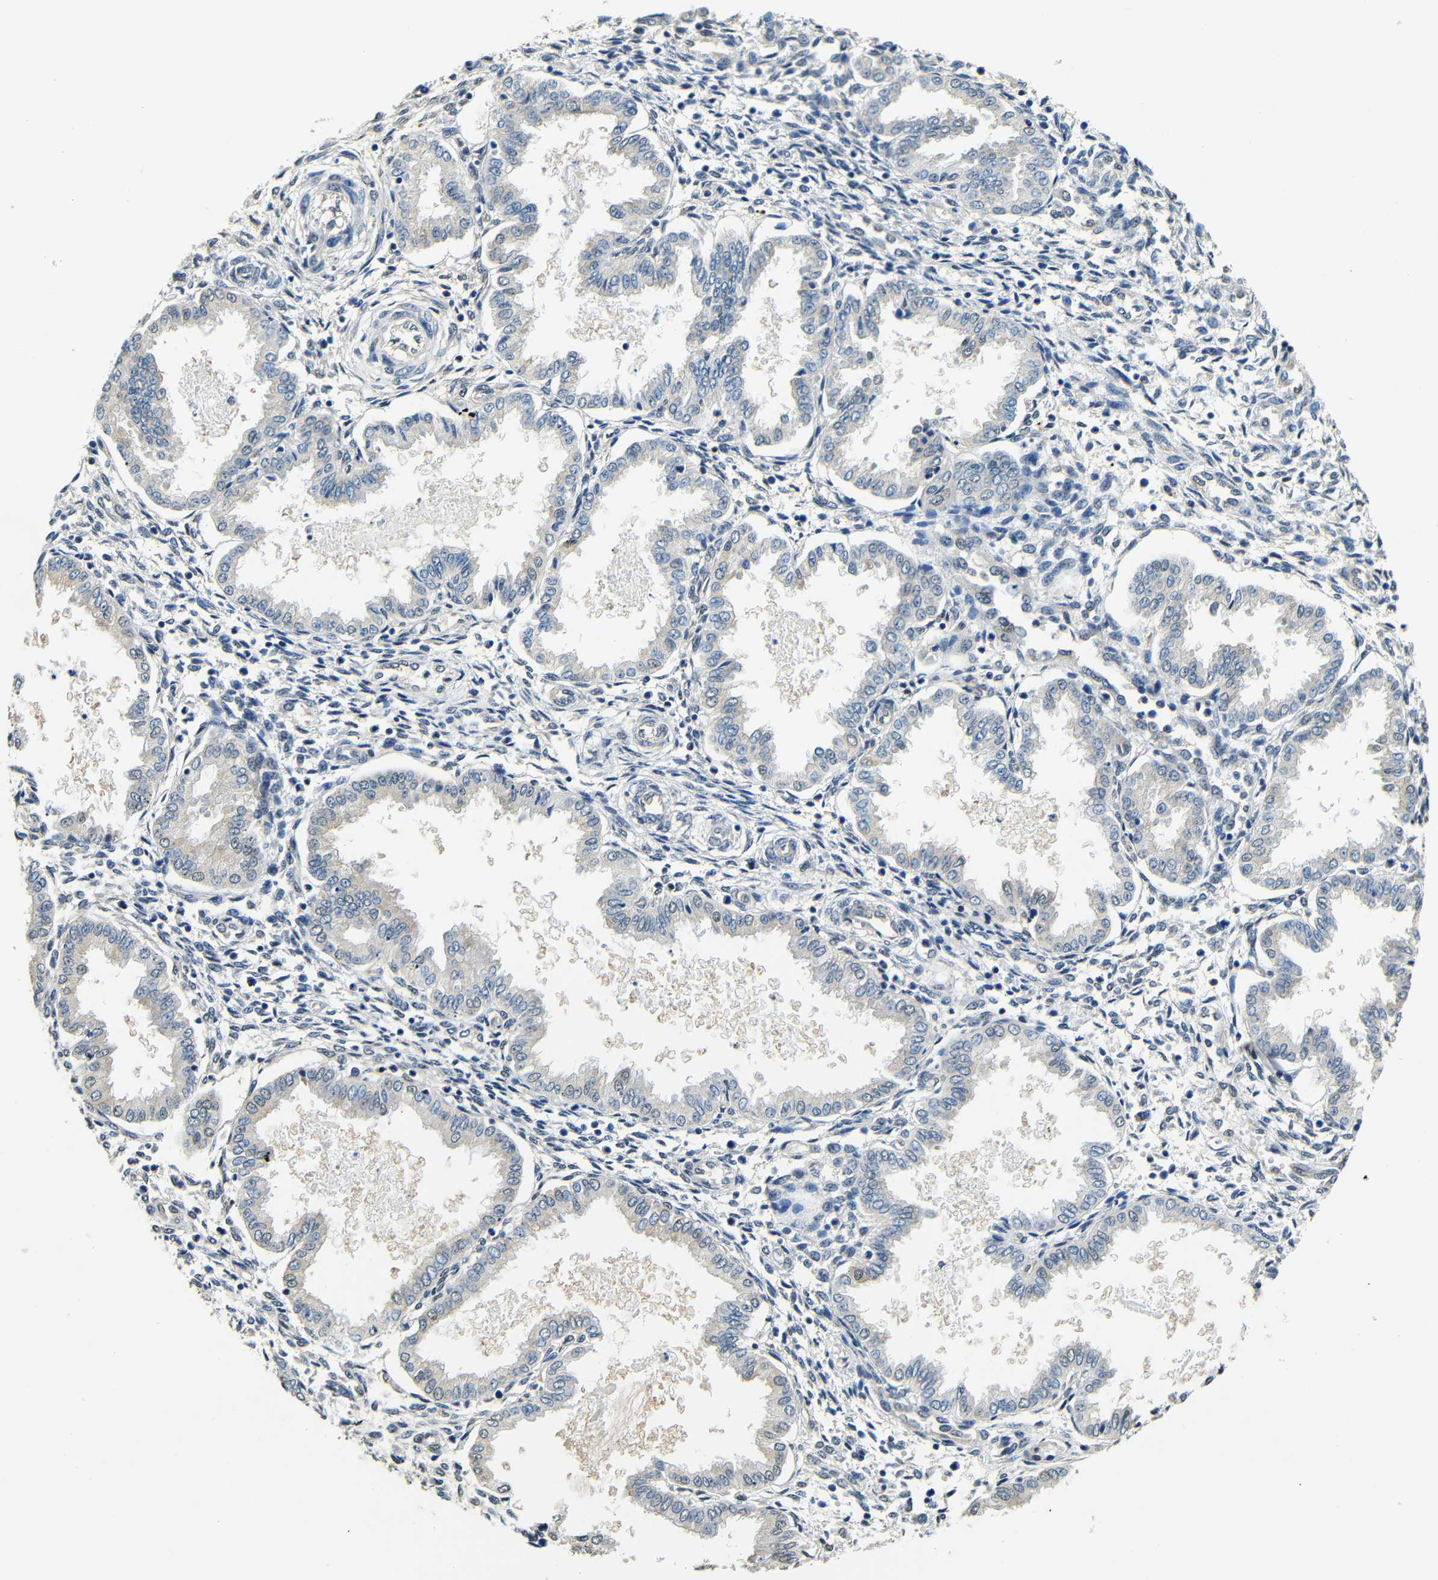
{"staining": {"intensity": "negative", "quantity": "none", "location": "none"}, "tissue": "endometrium", "cell_type": "Cells in endometrial stroma", "image_type": "normal", "snomed": [{"axis": "morphology", "description": "Normal tissue, NOS"}, {"axis": "topography", "description": "Endometrium"}], "caption": "Human endometrium stained for a protein using immunohistochemistry reveals no staining in cells in endometrial stroma.", "gene": "ADAP1", "patient": {"sex": "female", "age": 33}}